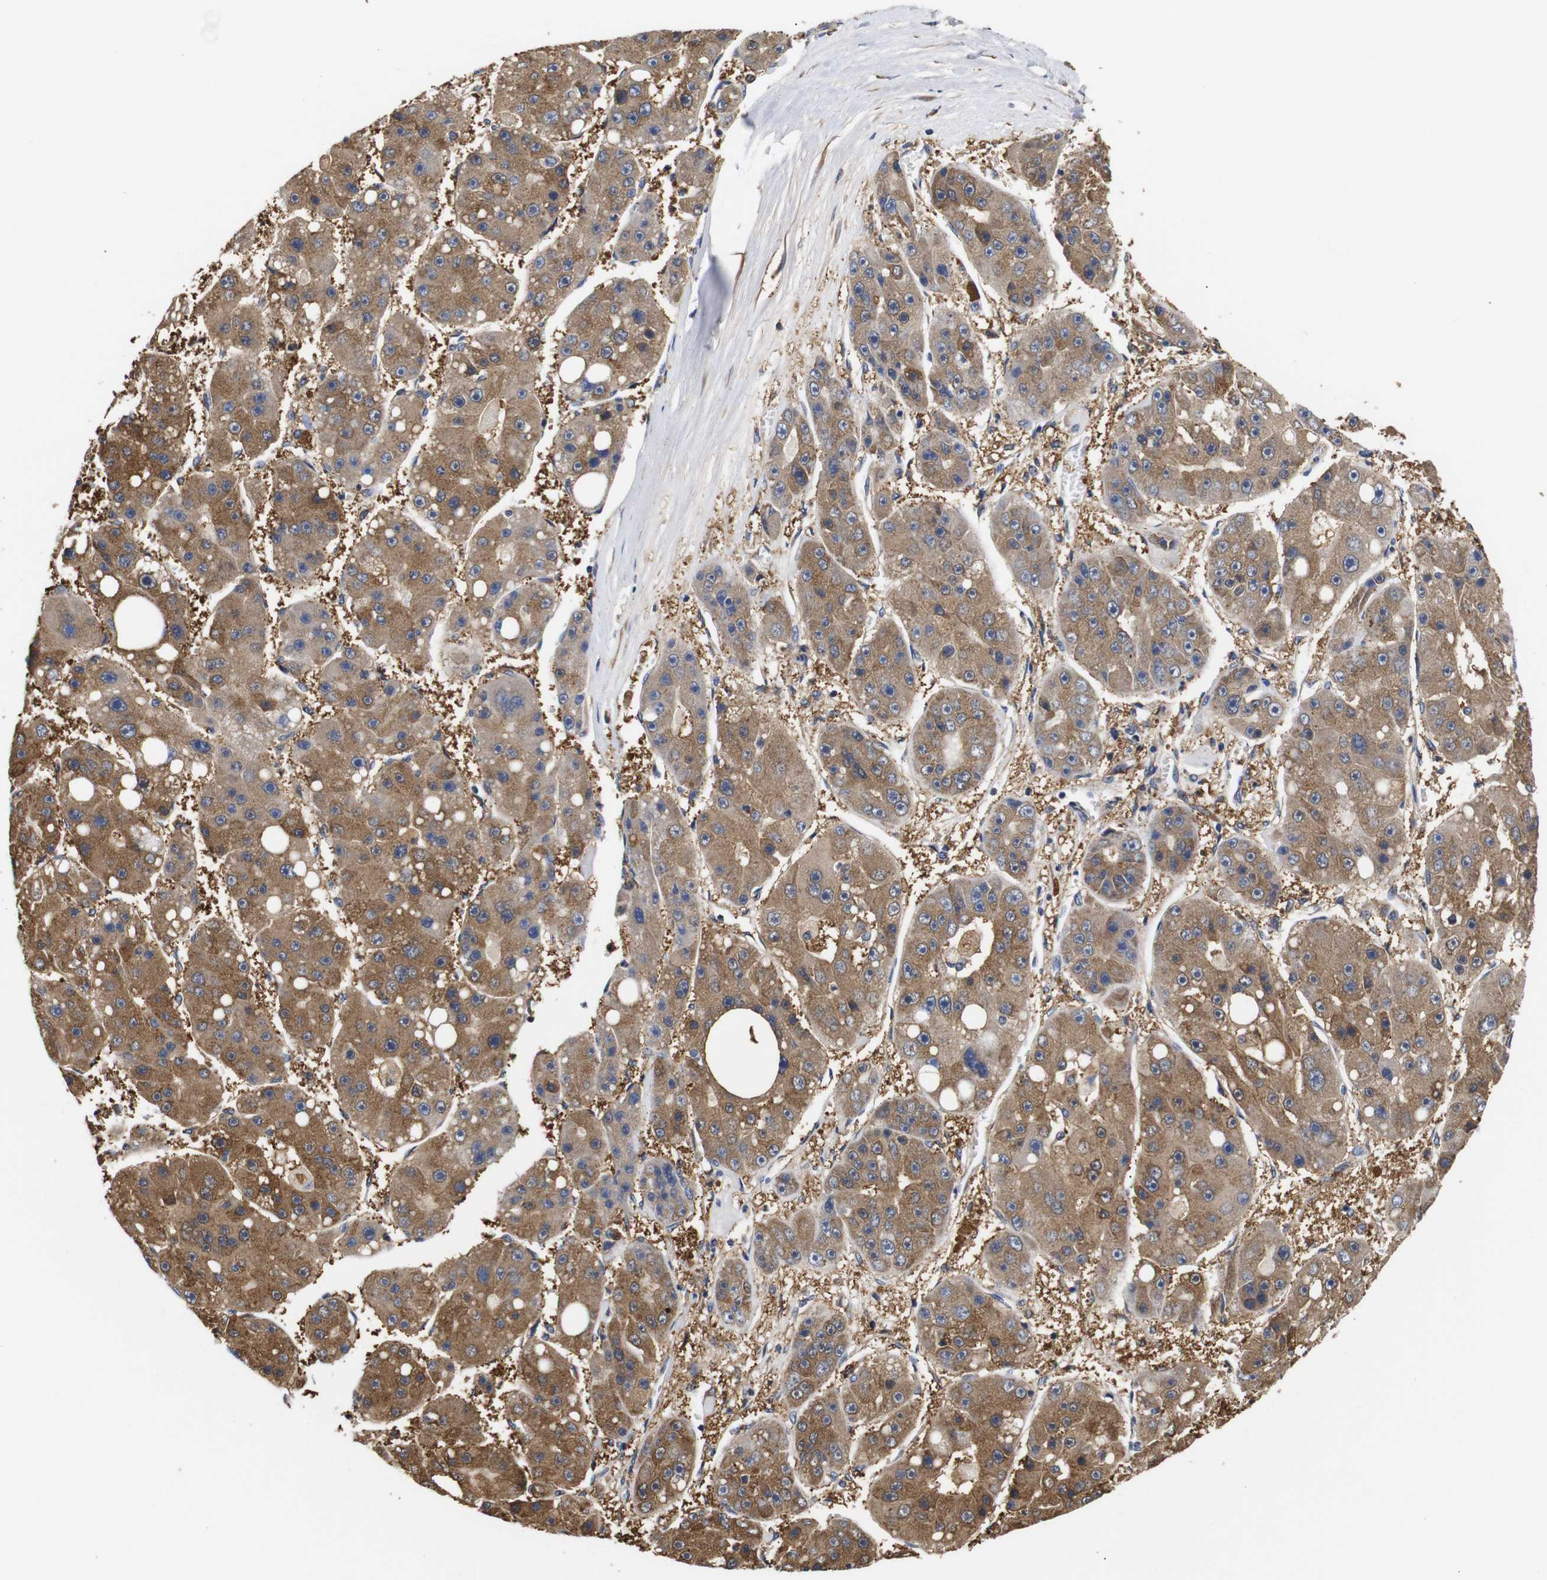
{"staining": {"intensity": "moderate", "quantity": ">75%", "location": "cytoplasmic/membranous"}, "tissue": "liver cancer", "cell_type": "Tumor cells", "image_type": "cancer", "snomed": [{"axis": "morphology", "description": "Carcinoma, Hepatocellular, NOS"}, {"axis": "topography", "description": "Liver"}], "caption": "Liver cancer was stained to show a protein in brown. There is medium levels of moderate cytoplasmic/membranous expression in approximately >75% of tumor cells.", "gene": "LRRCC1", "patient": {"sex": "female", "age": 61}}